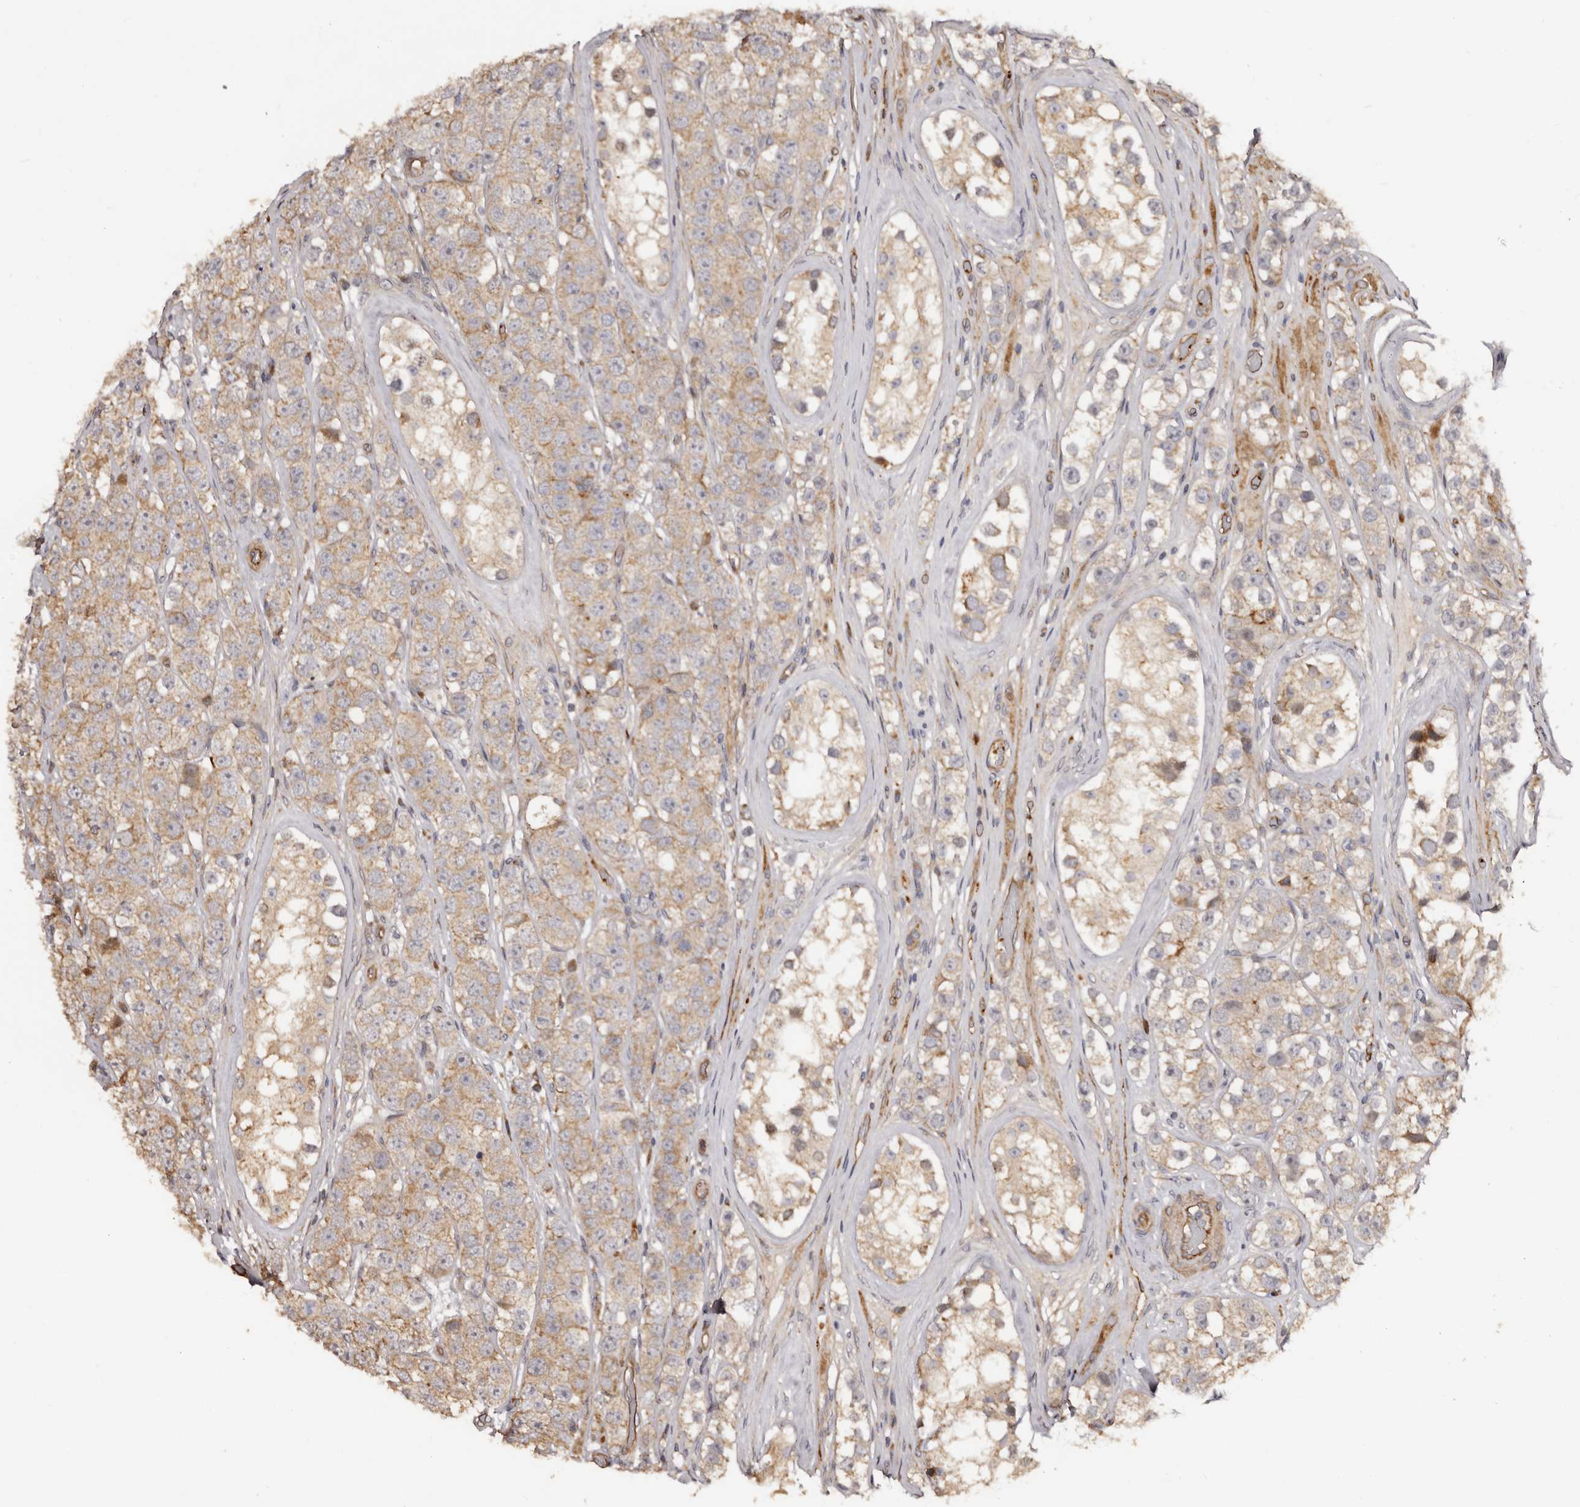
{"staining": {"intensity": "weak", "quantity": ">75%", "location": "cytoplasmic/membranous"}, "tissue": "testis cancer", "cell_type": "Tumor cells", "image_type": "cancer", "snomed": [{"axis": "morphology", "description": "Seminoma, NOS"}, {"axis": "topography", "description": "Testis"}], "caption": "High-power microscopy captured an immunohistochemistry photomicrograph of testis cancer, revealing weak cytoplasmic/membranous staining in approximately >75% of tumor cells.", "gene": "GTPBP1", "patient": {"sex": "male", "age": 28}}